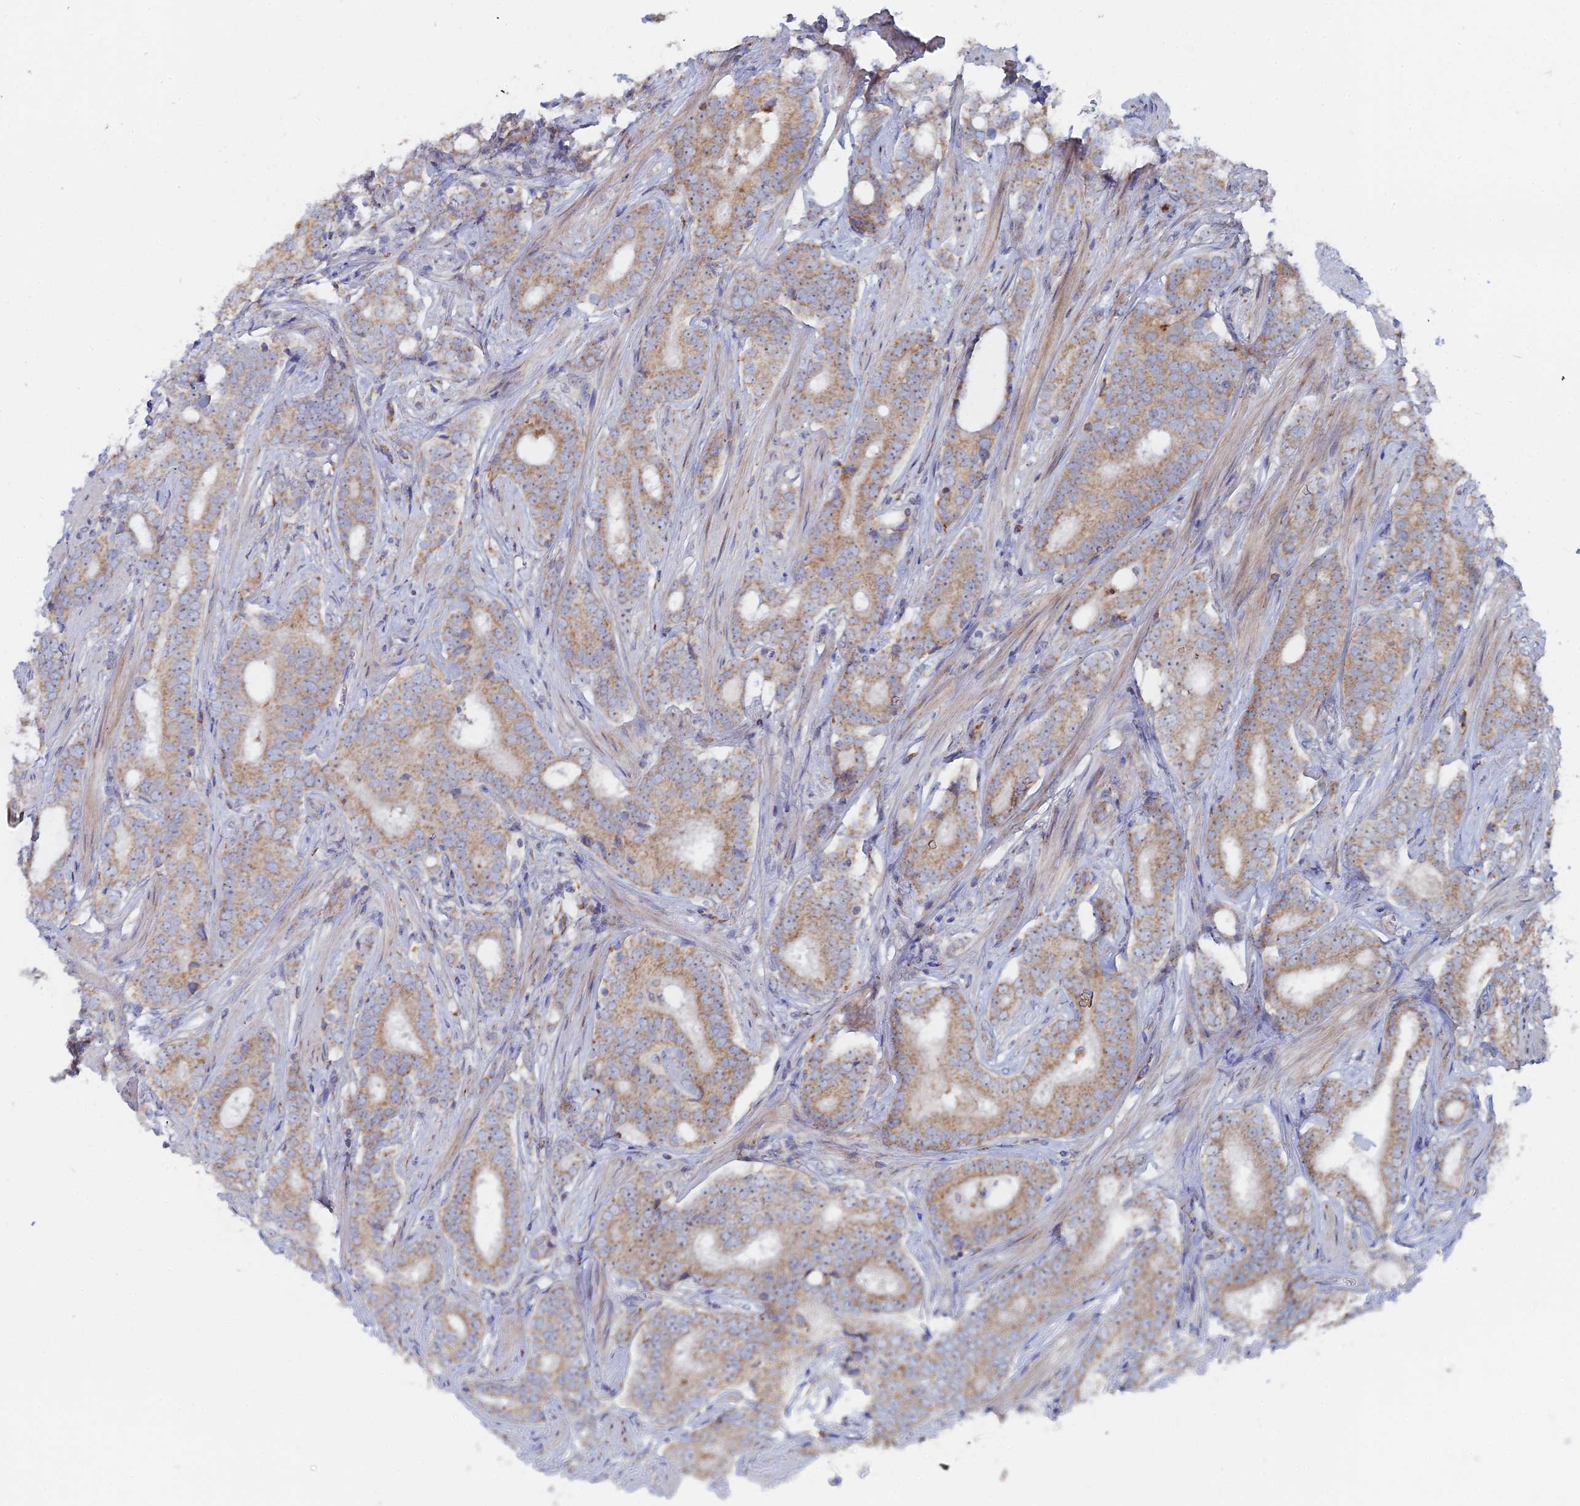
{"staining": {"intensity": "moderate", "quantity": ">75%", "location": "cytoplasmic/membranous"}, "tissue": "prostate cancer", "cell_type": "Tumor cells", "image_type": "cancer", "snomed": [{"axis": "morphology", "description": "Adenocarcinoma, High grade"}, {"axis": "topography", "description": "Prostate"}], "caption": "Brown immunohistochemical staining in prostate cancer displays moderate cytoplasmic/membranous positivity in about >75% of tumor cells.", "gene": "MPC1", "patient": {"sex": "male", "age": 63}}